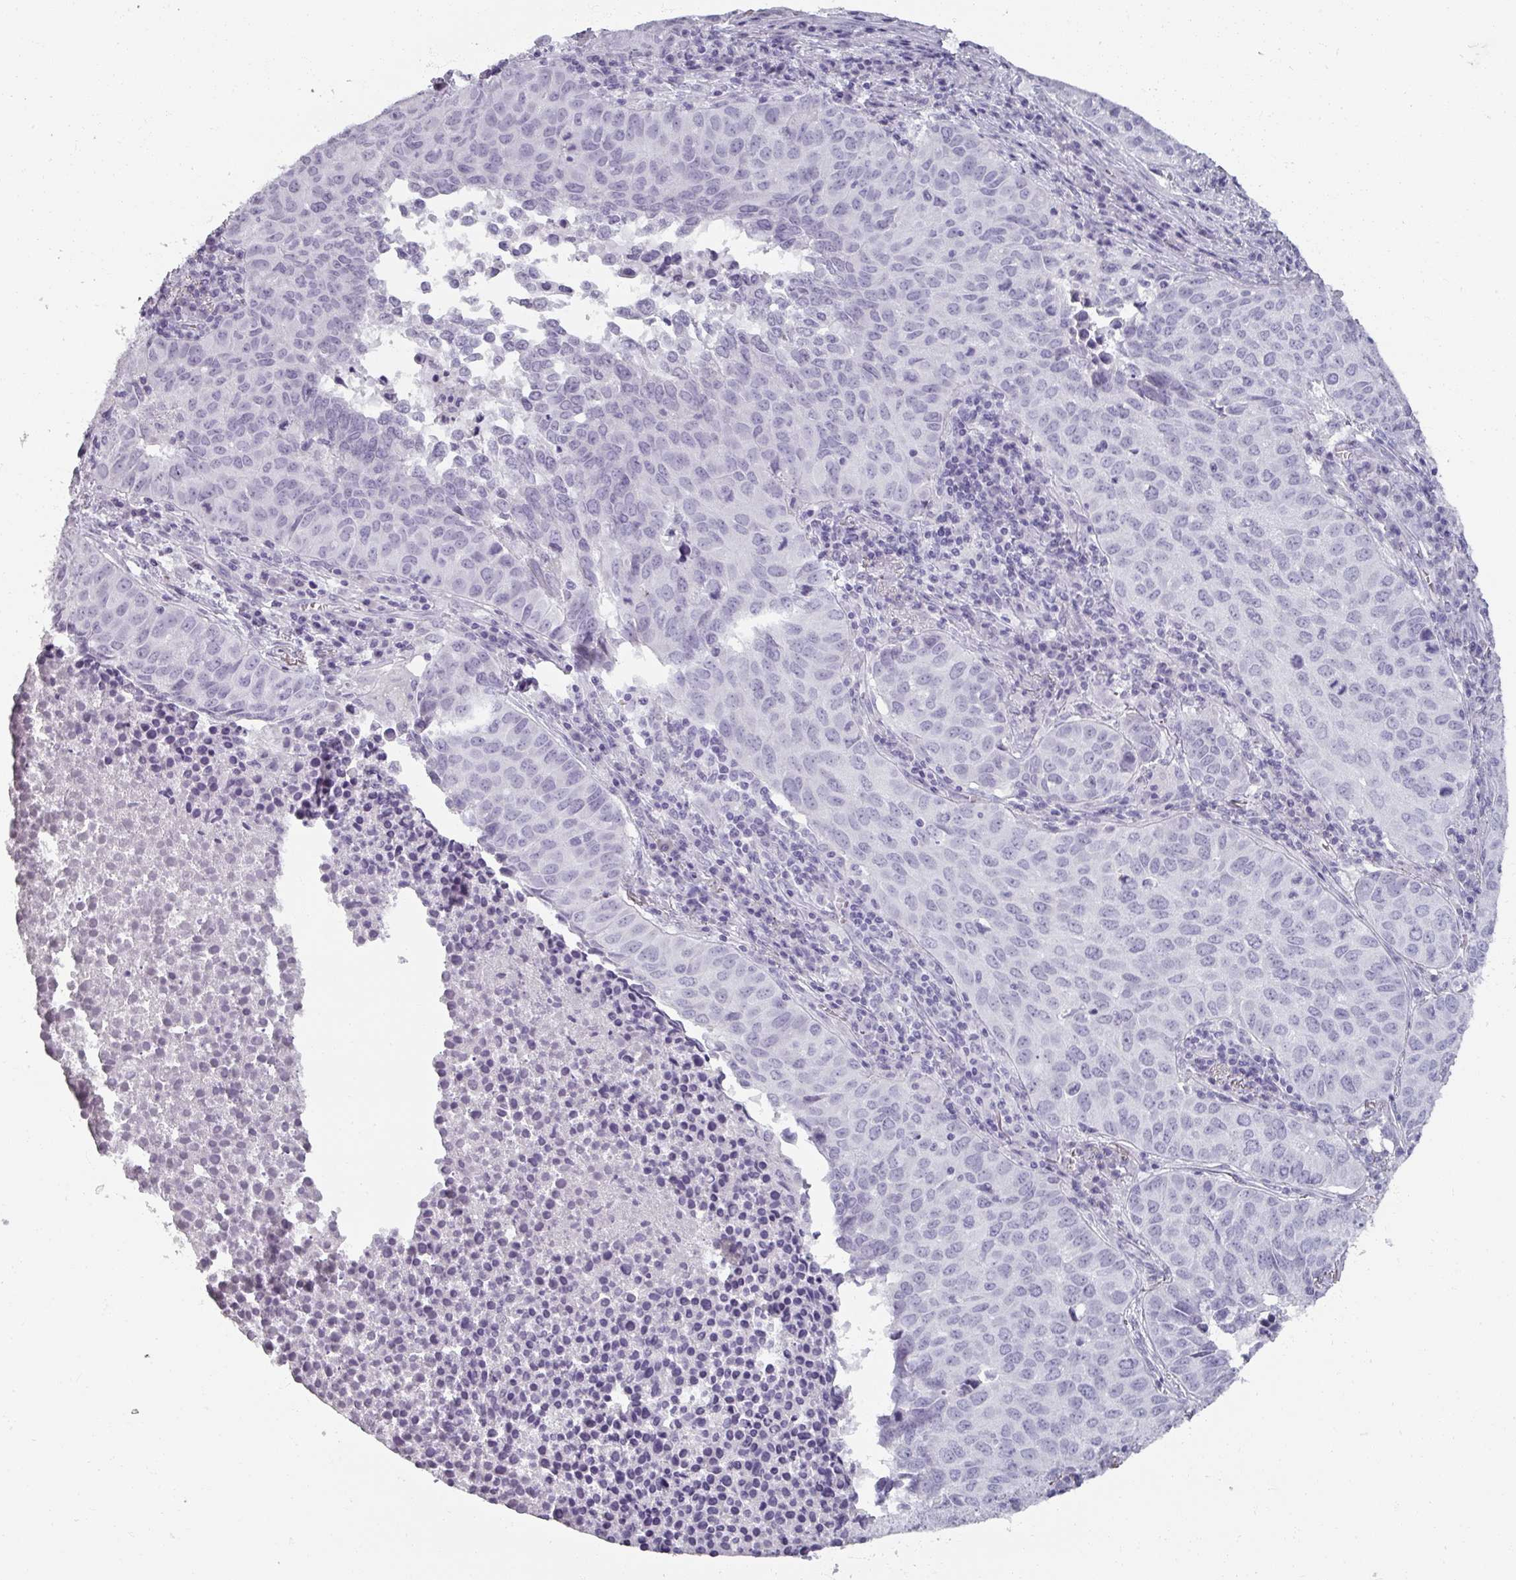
{"staining": {"intensity": "negative", "quantity": "none", "location": "none"}, "tissue": "lung cancer", "cell_type": "Tumor cells", "image_type": "cancer", "snomed": [{"axis": "morphology", "description": "Adenocarcinoma, NOS"}, {"axis": "topography", "description": "Lung"}], "caption": "This is an IHC image of adenocarcinoma (lung). There is no expression in tumor cells.", "gene": "REG3G", "patient": {"sex": "female", "age": 50}}